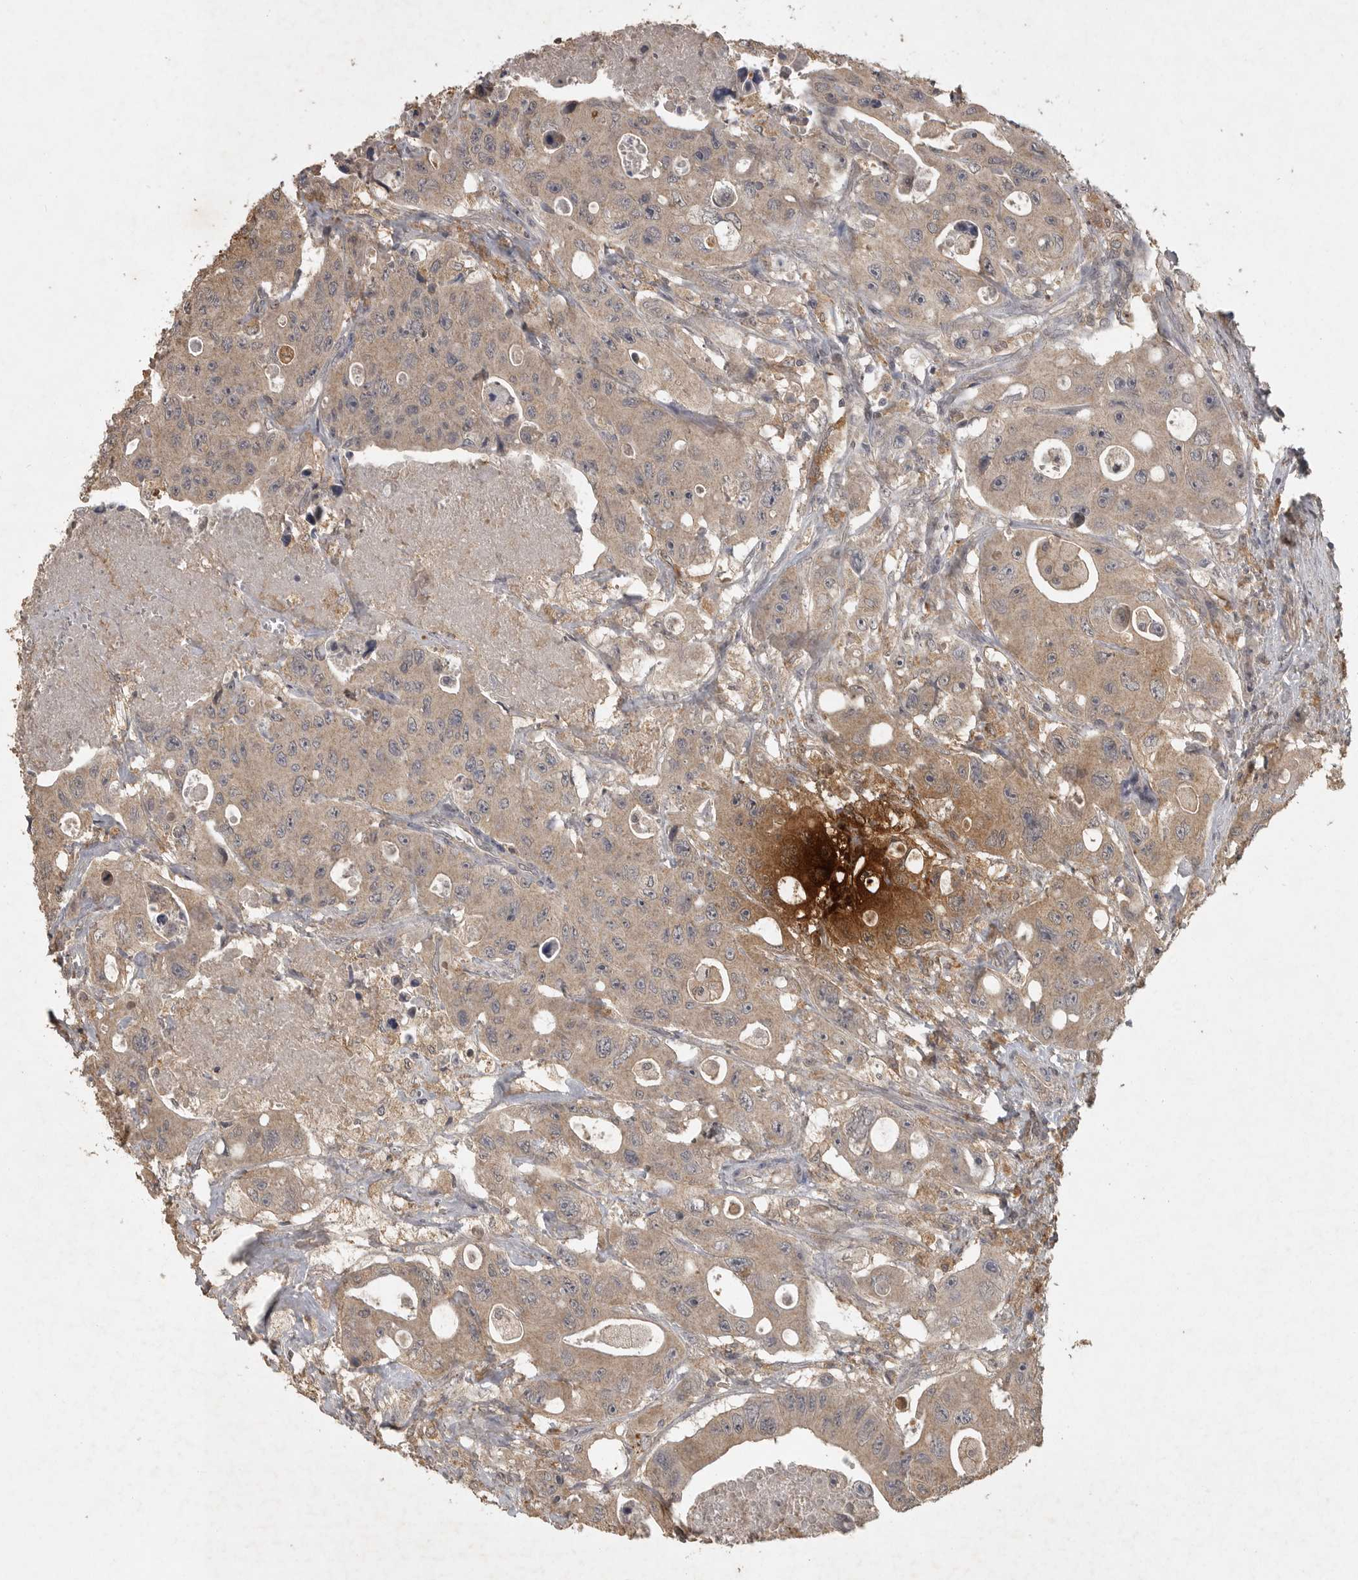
{"staining": {"intensity": "weak", "quantity": ">75%", "location": "cytoplasmic/membranous"}, "tissue": "colorectal cancer", "cell_type": "Tumor cells", "image_type": "cancer", "snomed": [{"axis": "morphology", "description": "Adenocarcinoma, NOS"}, {"axis": "topography", "description": "Colon"}], "caption": "Colorectal cancer stained with immunohistochemistry shows weak cytoplasmic/membranous positivity in approximately >75% of tumor cells.", "gene": "ADAMTS4", "patient": {"sex": "female", "age": 46}}